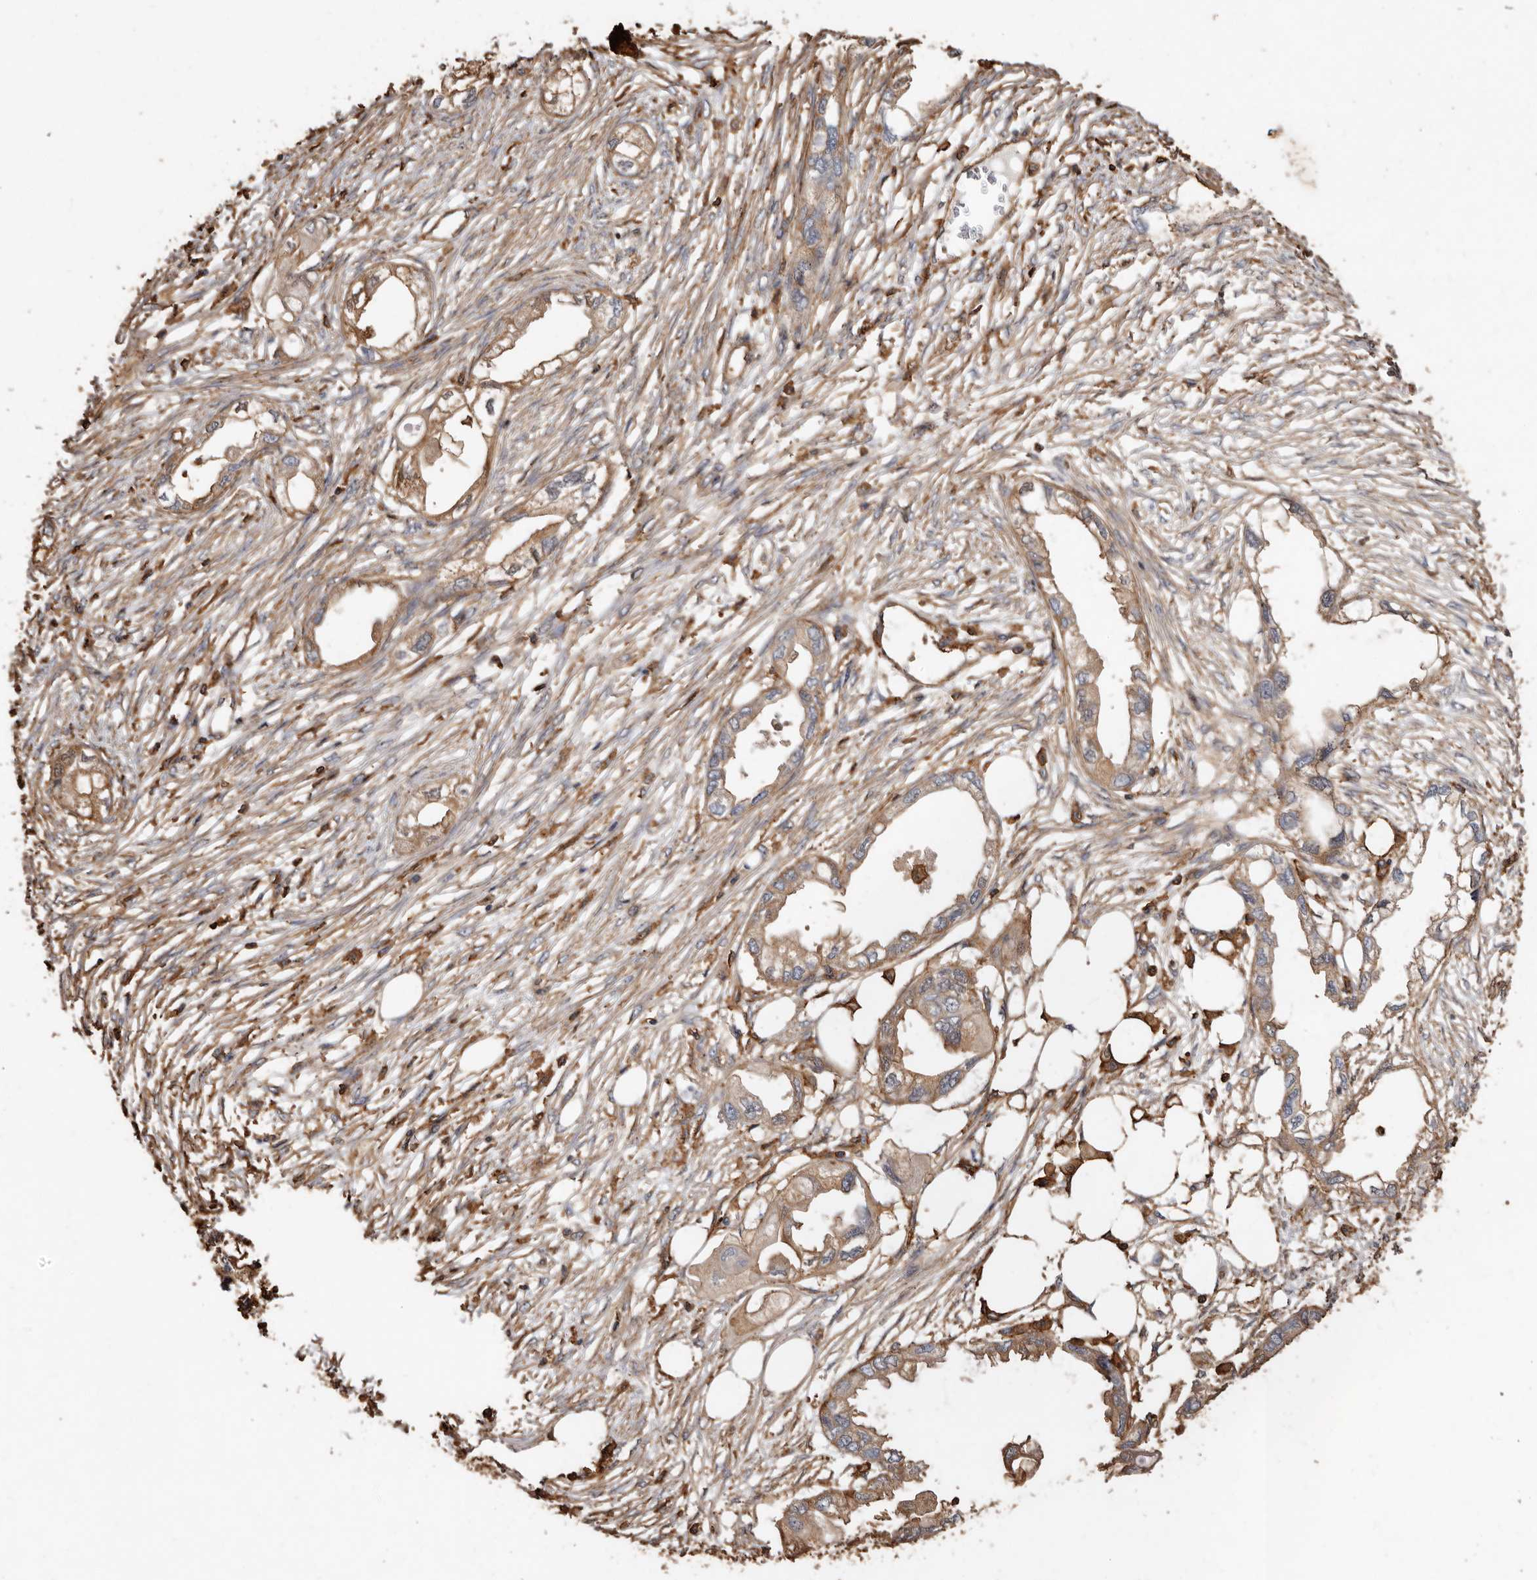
{"staining": {"intensity": "moderate", "quantity": ">75%", "location": "cytoplasmic/membranous"}, "tissue": "endometrial cancer", "cell_type": "Tumor cells", "image_type": "cancer", "snomed": [{"axis": "morphology", "description": "Adenocarcinoma, NOS"}, {"axis": "morphology", "description": "Adenocarcinoma, metastatic, NOS"}, {"axis": "topography", "description": "Adipose tissue"}, {"axis": "topography", "description": "Endometrium"}], "caption": "A photomicrograph of human endometrial cancer (adenocarcinoma) stained for a protein exhibits moderate cytoplasmic/membranous brown staining in tumor cells. The protein of interest is stained brown, and the nuclei are stained in blue (DAB IHC with brightfield microscopy, high magnification).", "gene": "COQ8B", "patient": {"sex": "female", "age": 67}}